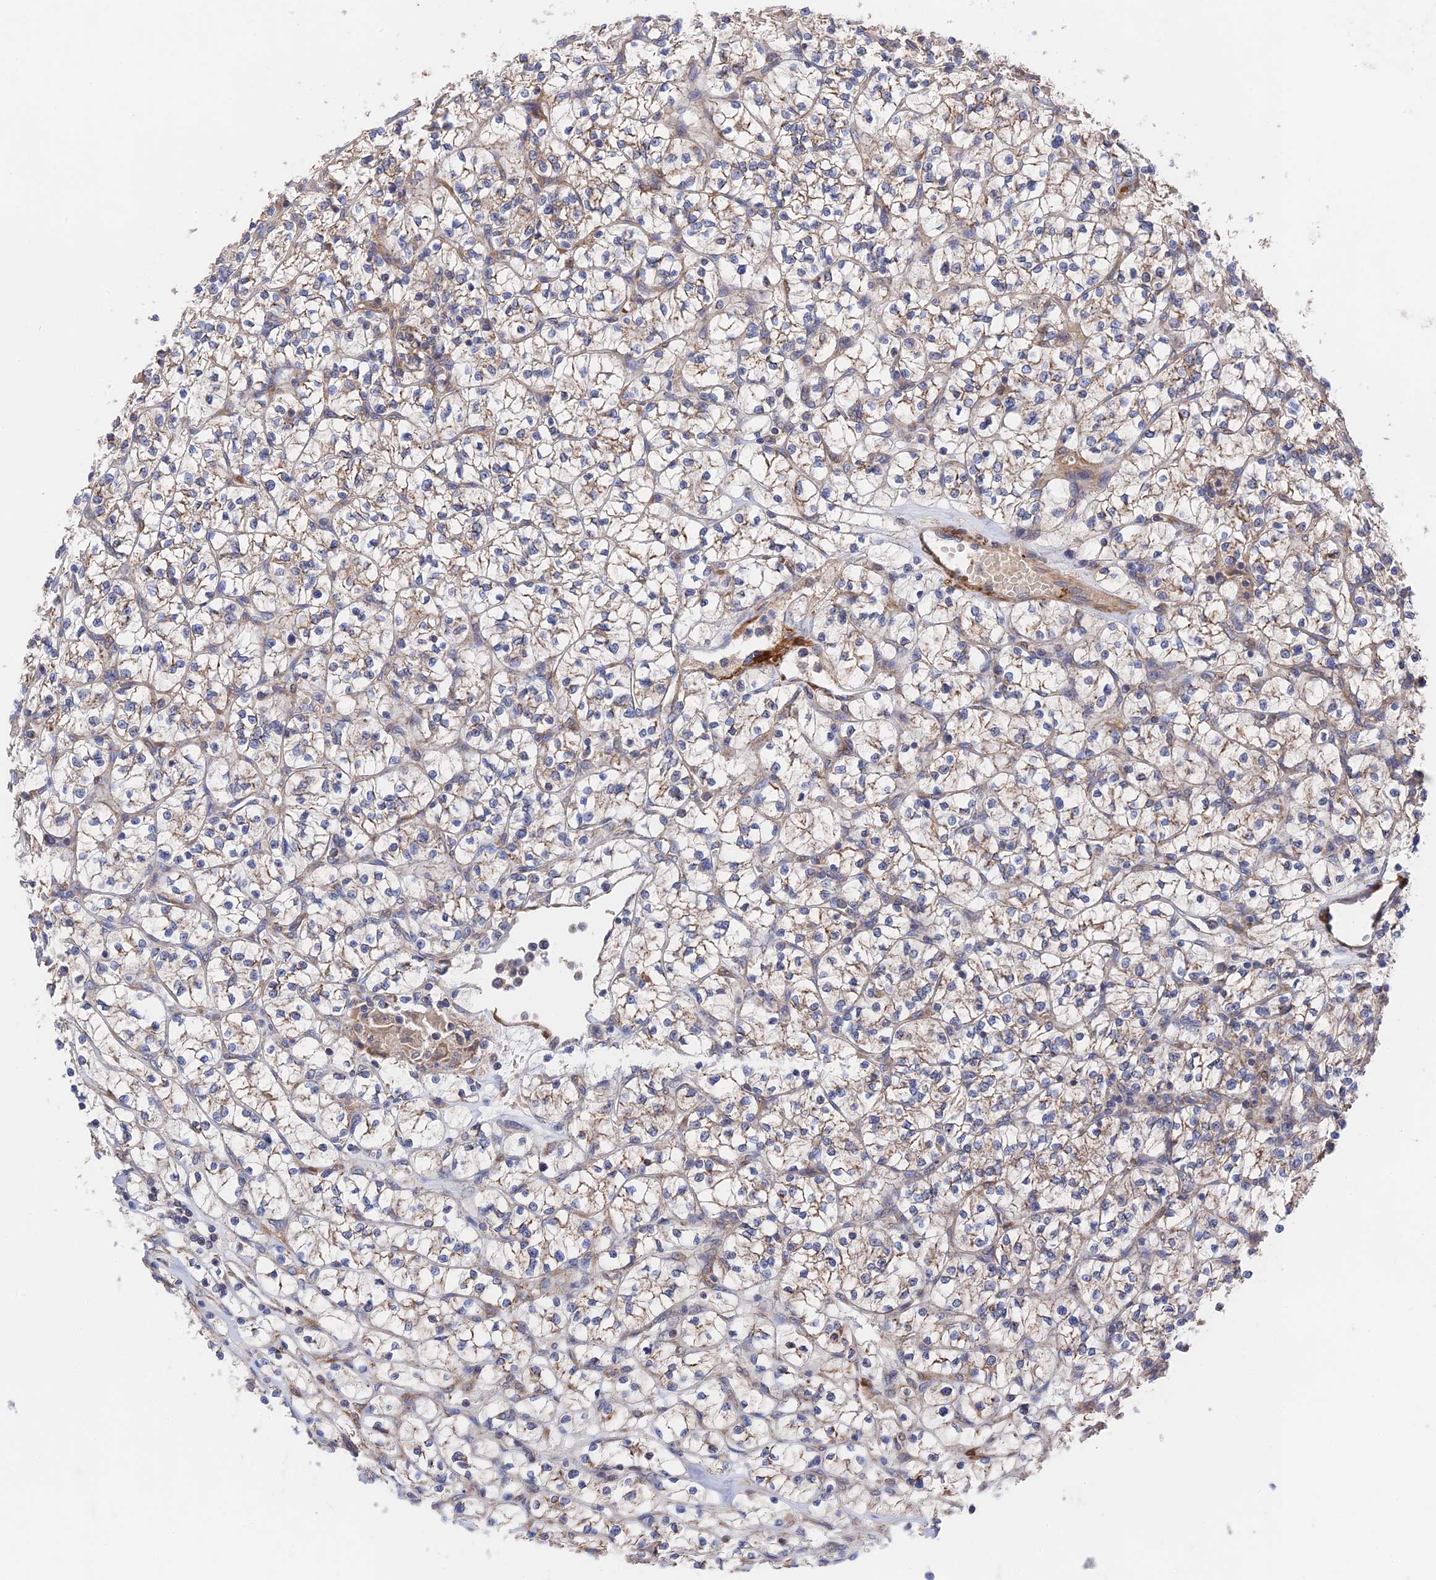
{"staining": {"intensity": "weak", "quantity": "<25%", "location": "cytoplasmic/membranous"}, "tissue": "renal cancer", "cell_type": "Tumor cells", "image_type": "cancer", "snomed": [{"axis": "morphology", "description": "Adenocarcinoma, NOS"}, {"axis": "topography", "description": "Kidney"}], "caption": "Renal cancer (adenocarcinoma) stained for a protein using immunohistochemistry (IHC) displays no positivity tumor cells.", "gene": "ZNF320", "patient": {"sex": "female", "age": 64}}